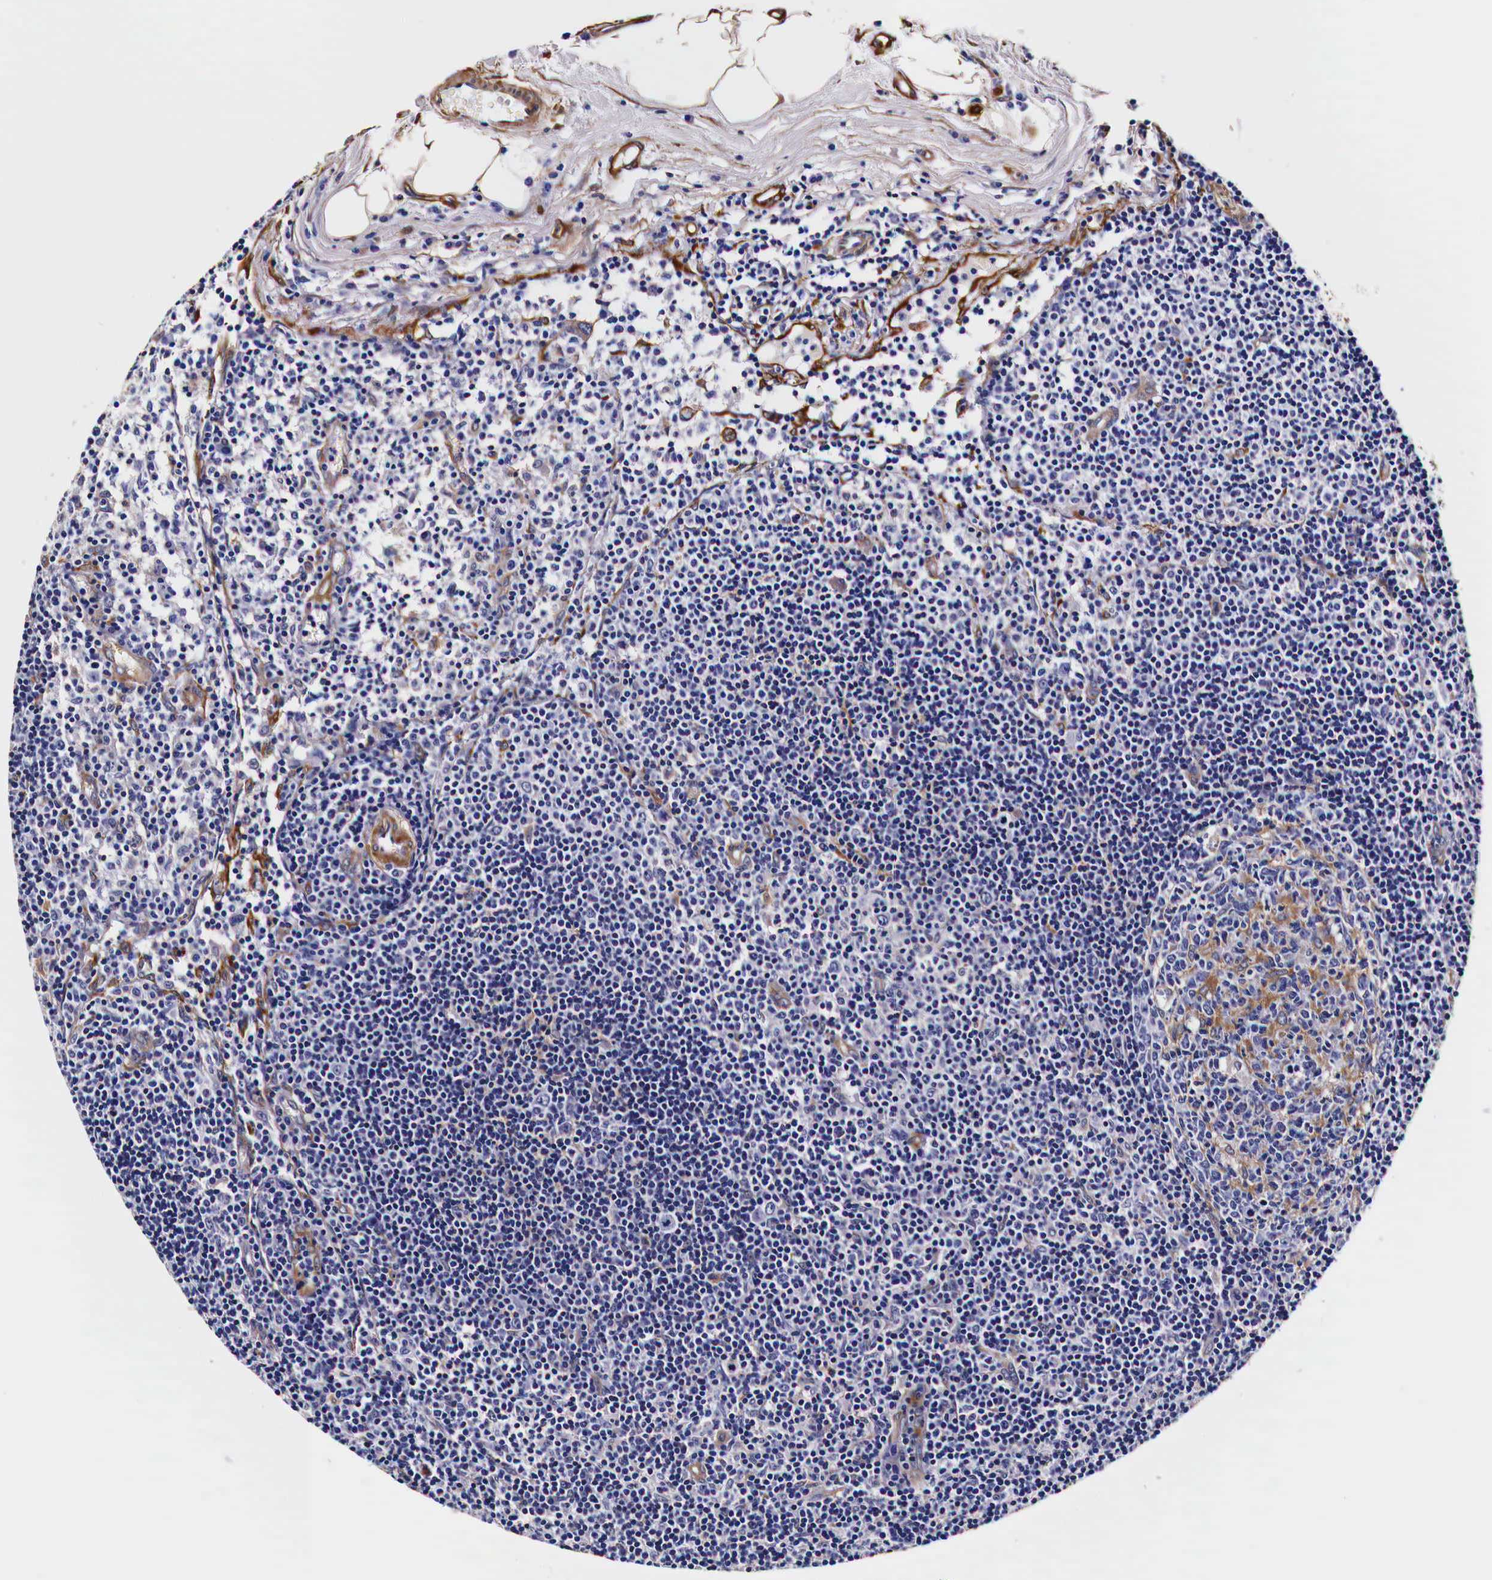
{"staining": {"intensity": "negative", "quantity": "none", "location": "none"}, "tissue": "lymph node", "cell_type": "Germinal center cells", "image_type": "normal", "snomed": [{"axis": "morphology", "description": "Normal tissue, NOS"}, {"axis": "topography", "description": "Lymph node"}], "caption": "This micrograph is of normal lymph node stained with immunohistochemistry to label a protein in brown with the nuclei are counter-stained blue. There is no expression in germinal center cells. The staining is performed using DAB (3,3'-diaminobenzidine) brown chromogen with nuclei counter-stained in using hematoxylin.", "gene": "HSPB1", "patient": {"sex": "female", "age": 53}}